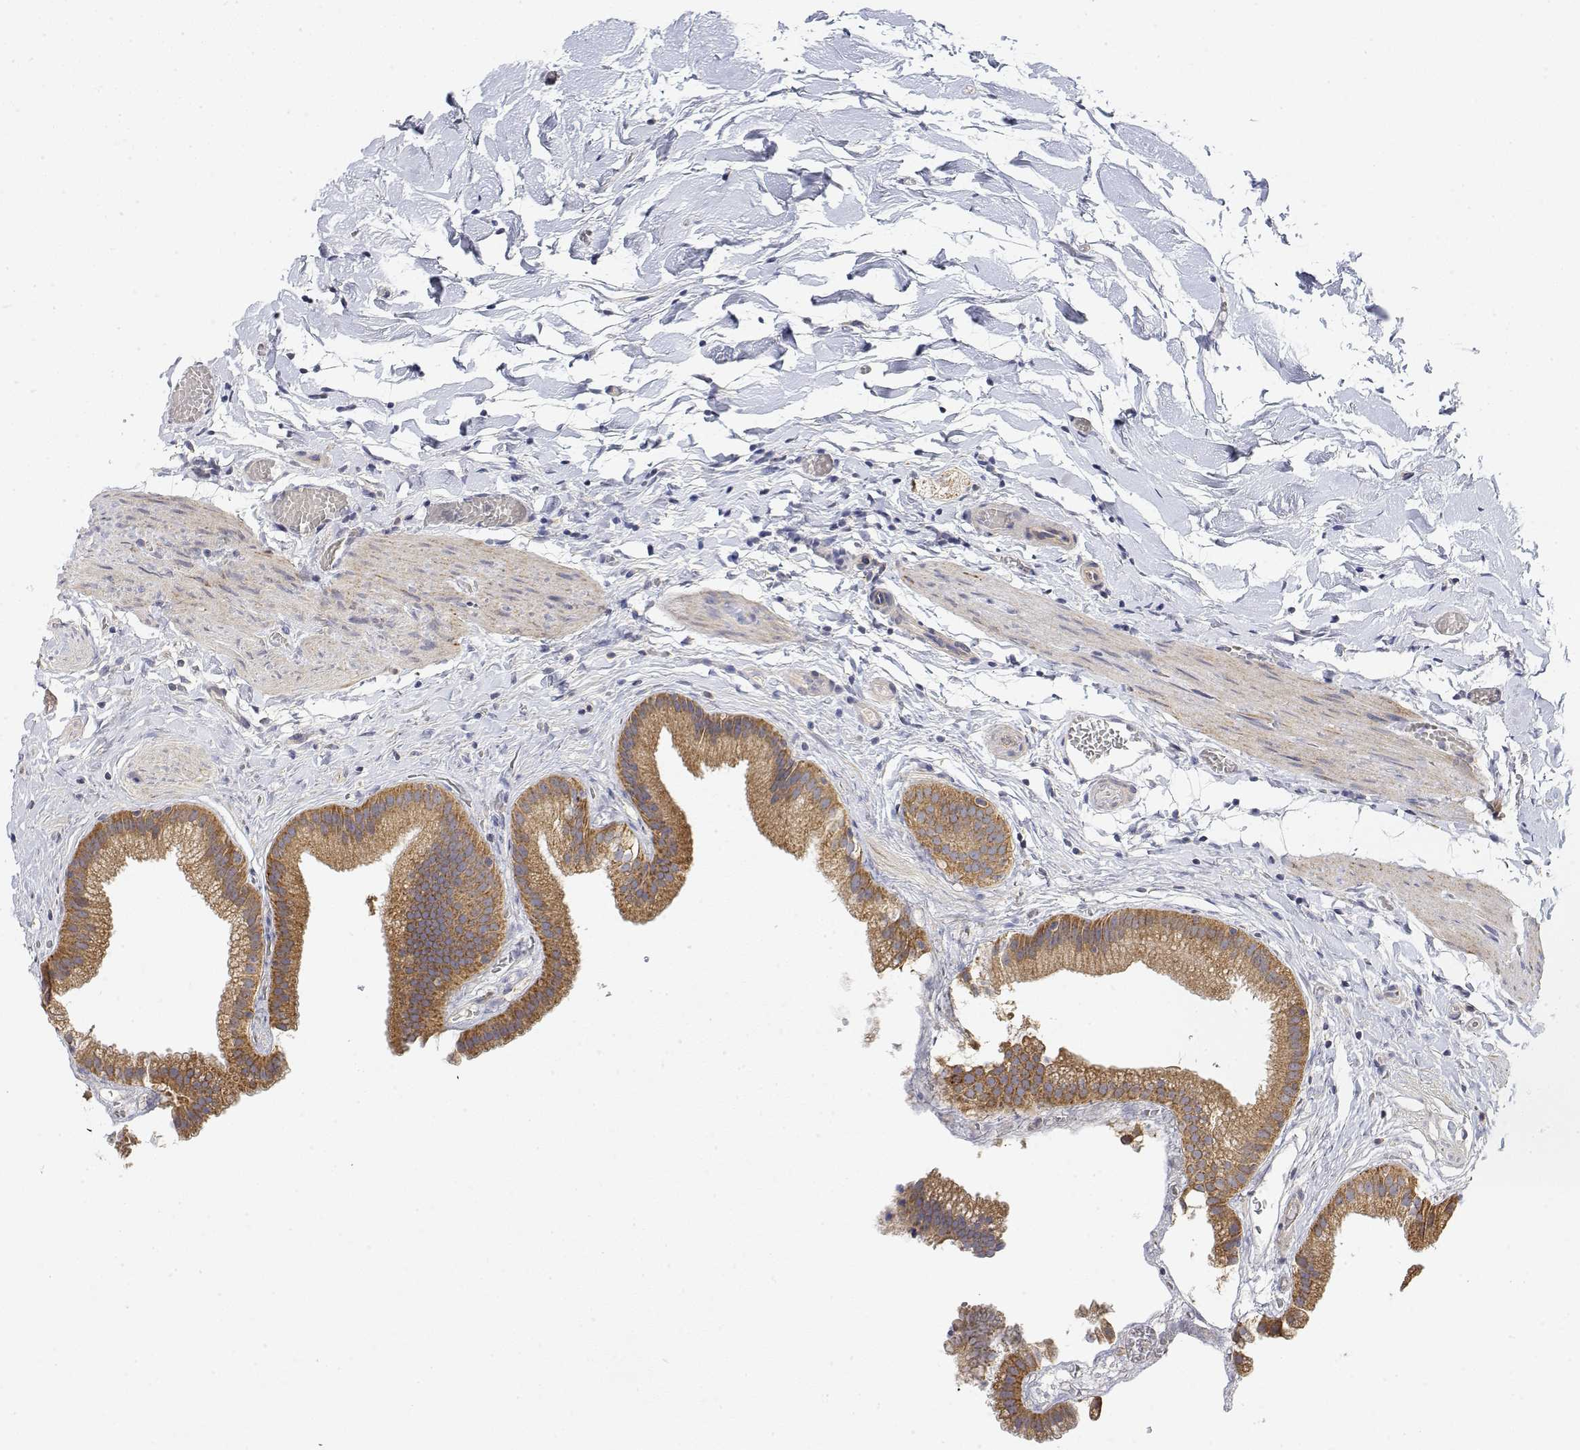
{"staining": {"intensity": "moderate", "quantity": "25%-75%", "location": "cytoplasmic/membranous"}, "tissue": "gallbladder", "cell_type": "Glandular cells", "image_type": "normal", "snomed": [{"axis": "morphology", "description": "Normal tissue, NOS"}, {"axis": "topography", "description": "Gallbladder"}], "caption": "Immunohistochemistry (IHC) staining of normal gallbladder, which exhibits medium levels of moderate cytoplasmic/membranous staining in approximately 25%-75% of glandular cells indicating moderate cytoplasmic/membranous protein staining. The staining was performed using DAB (brown) for protein detection and nuclei were counterstained in hematoxylin (blue).", "gene": "LONRF3", "patient": {"sex": "female", "age": 63}}